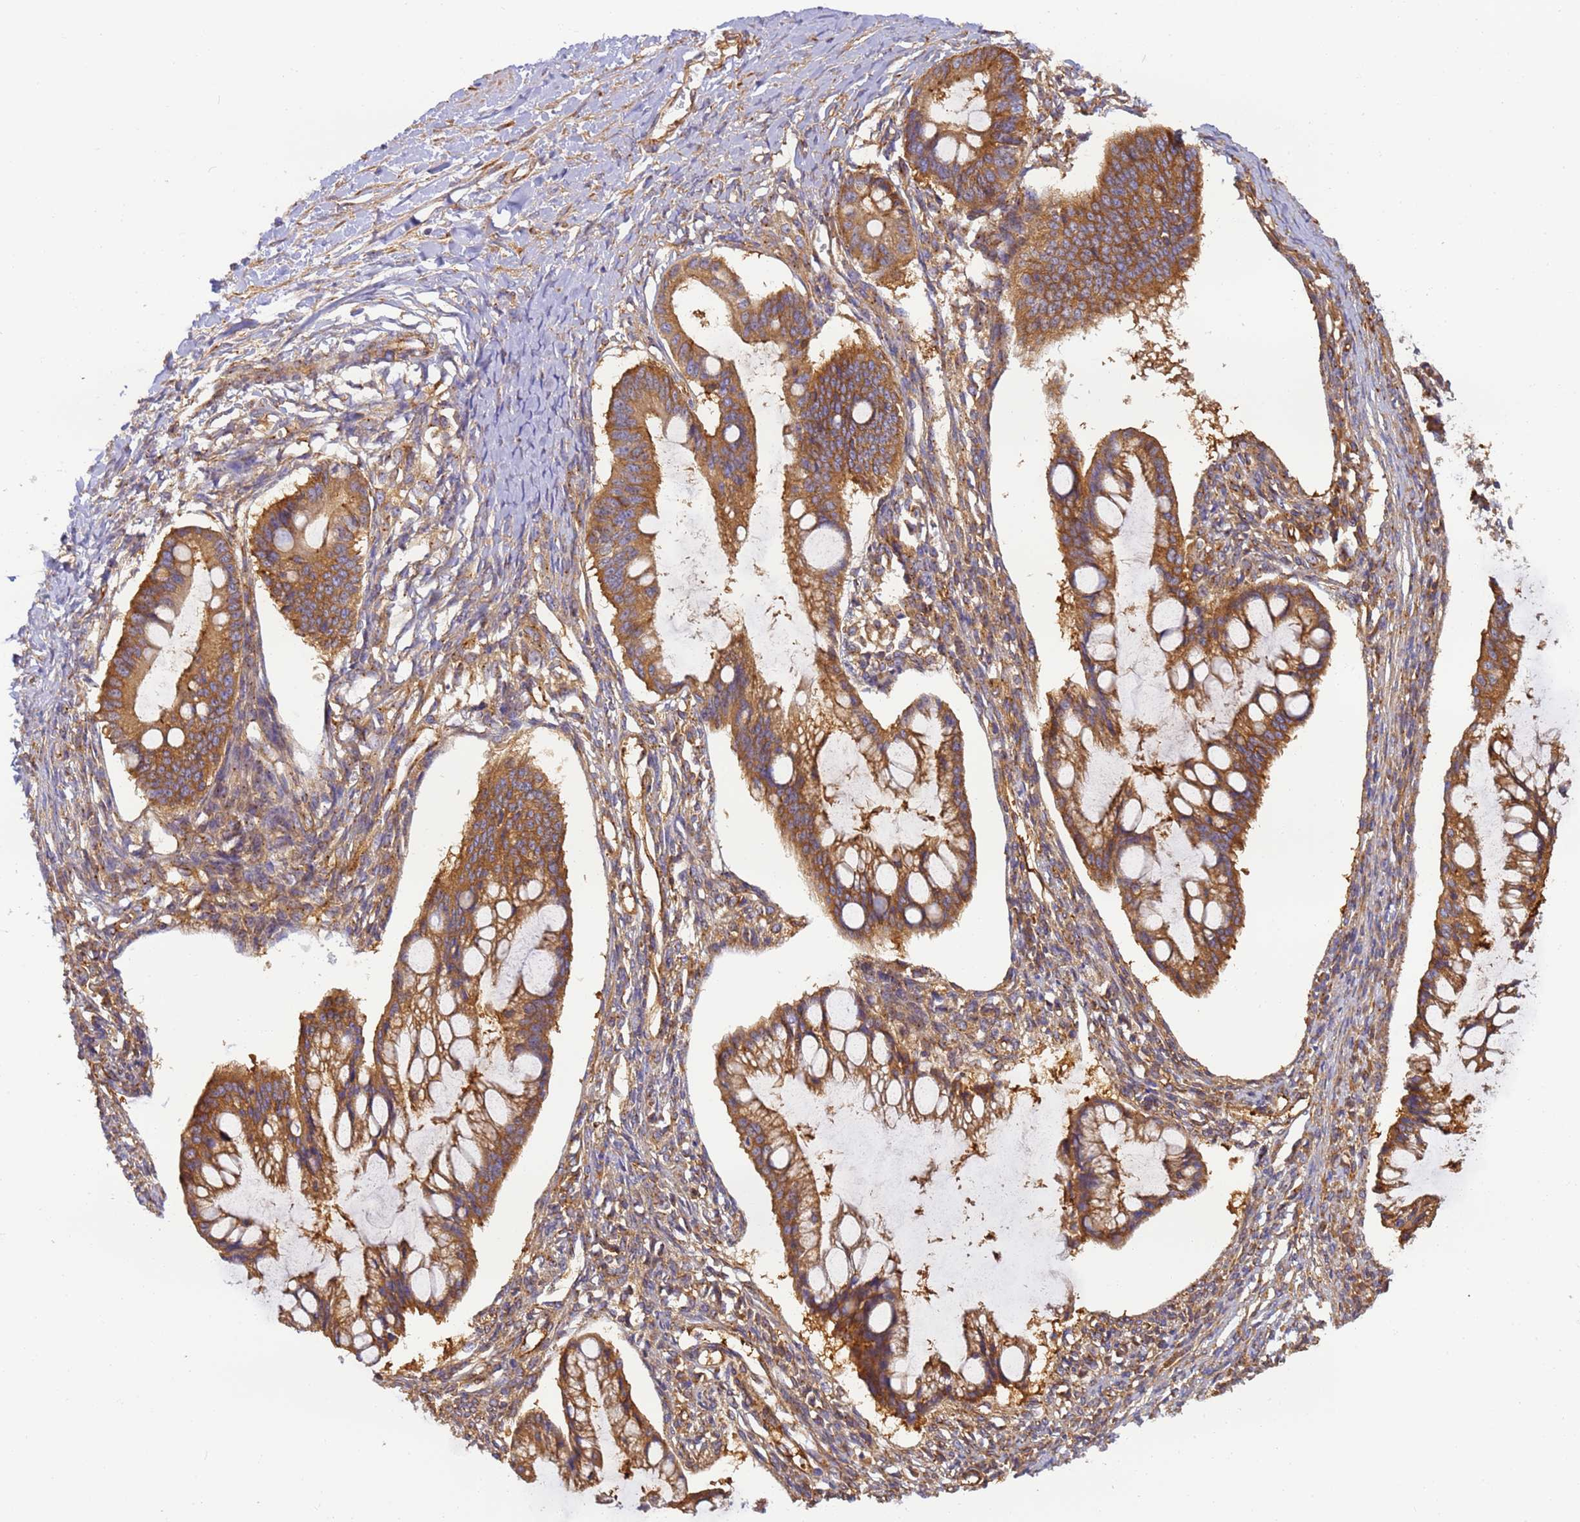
{"staining": {"intensity": "moderate", "quantity": ">75%", "location": "cytoplasmic/membranous"}, "tissue": "ovarian cancer", "cell_type": "Tumor cells", "image_type": "cancer", "snomed": [{"axis": "morphology", "description": "Cystadenocarcinoma, mucinous, NOS"}, {"axis": "topography", "description": "Ovary"}], "caption": "Immunohistochemical staining of human ovarian cancer demonstrates moderate cytoplasmic/membranous protein staining in about >75% of tumor cells.", "gene": "DYNC1I2", "patient": {"sex": "female", "age": 73}}